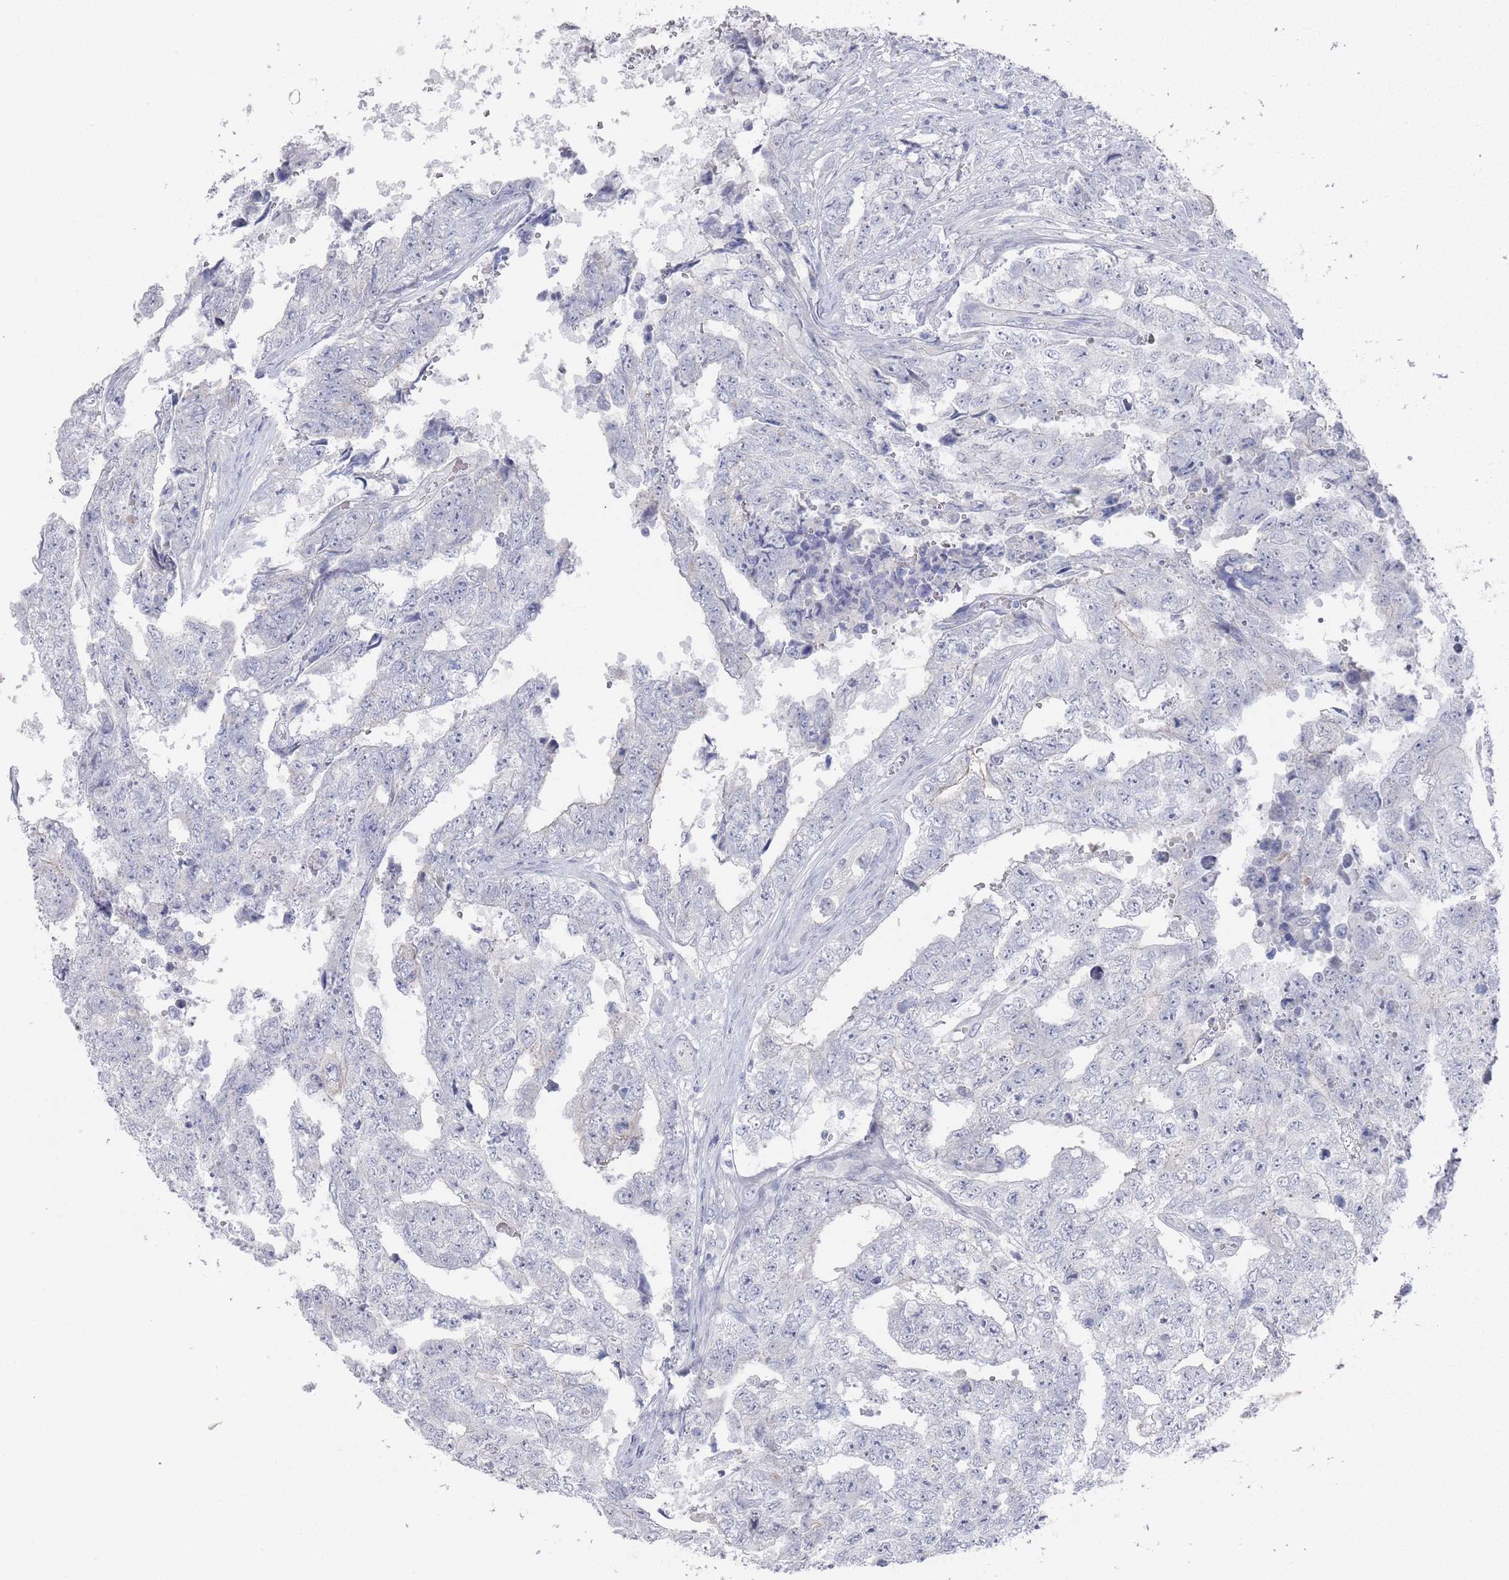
{"staining": {"intensity": "negative", "quantity": "none", "location": "none"}, "tissue": "testis cancer", "cell_type": "Tumor cells", "image_type": "cancer", "snomed": [{"axis": "morphology", "description": "Carcinoma, Embryonal, NOS"}, {"axis": "topography", "description": "Testis"}], "caption": "Tumor cells show no significant staining in testis cancer.", "gene": "PROM2", "patient": {"sex": "male", "age": 25}}